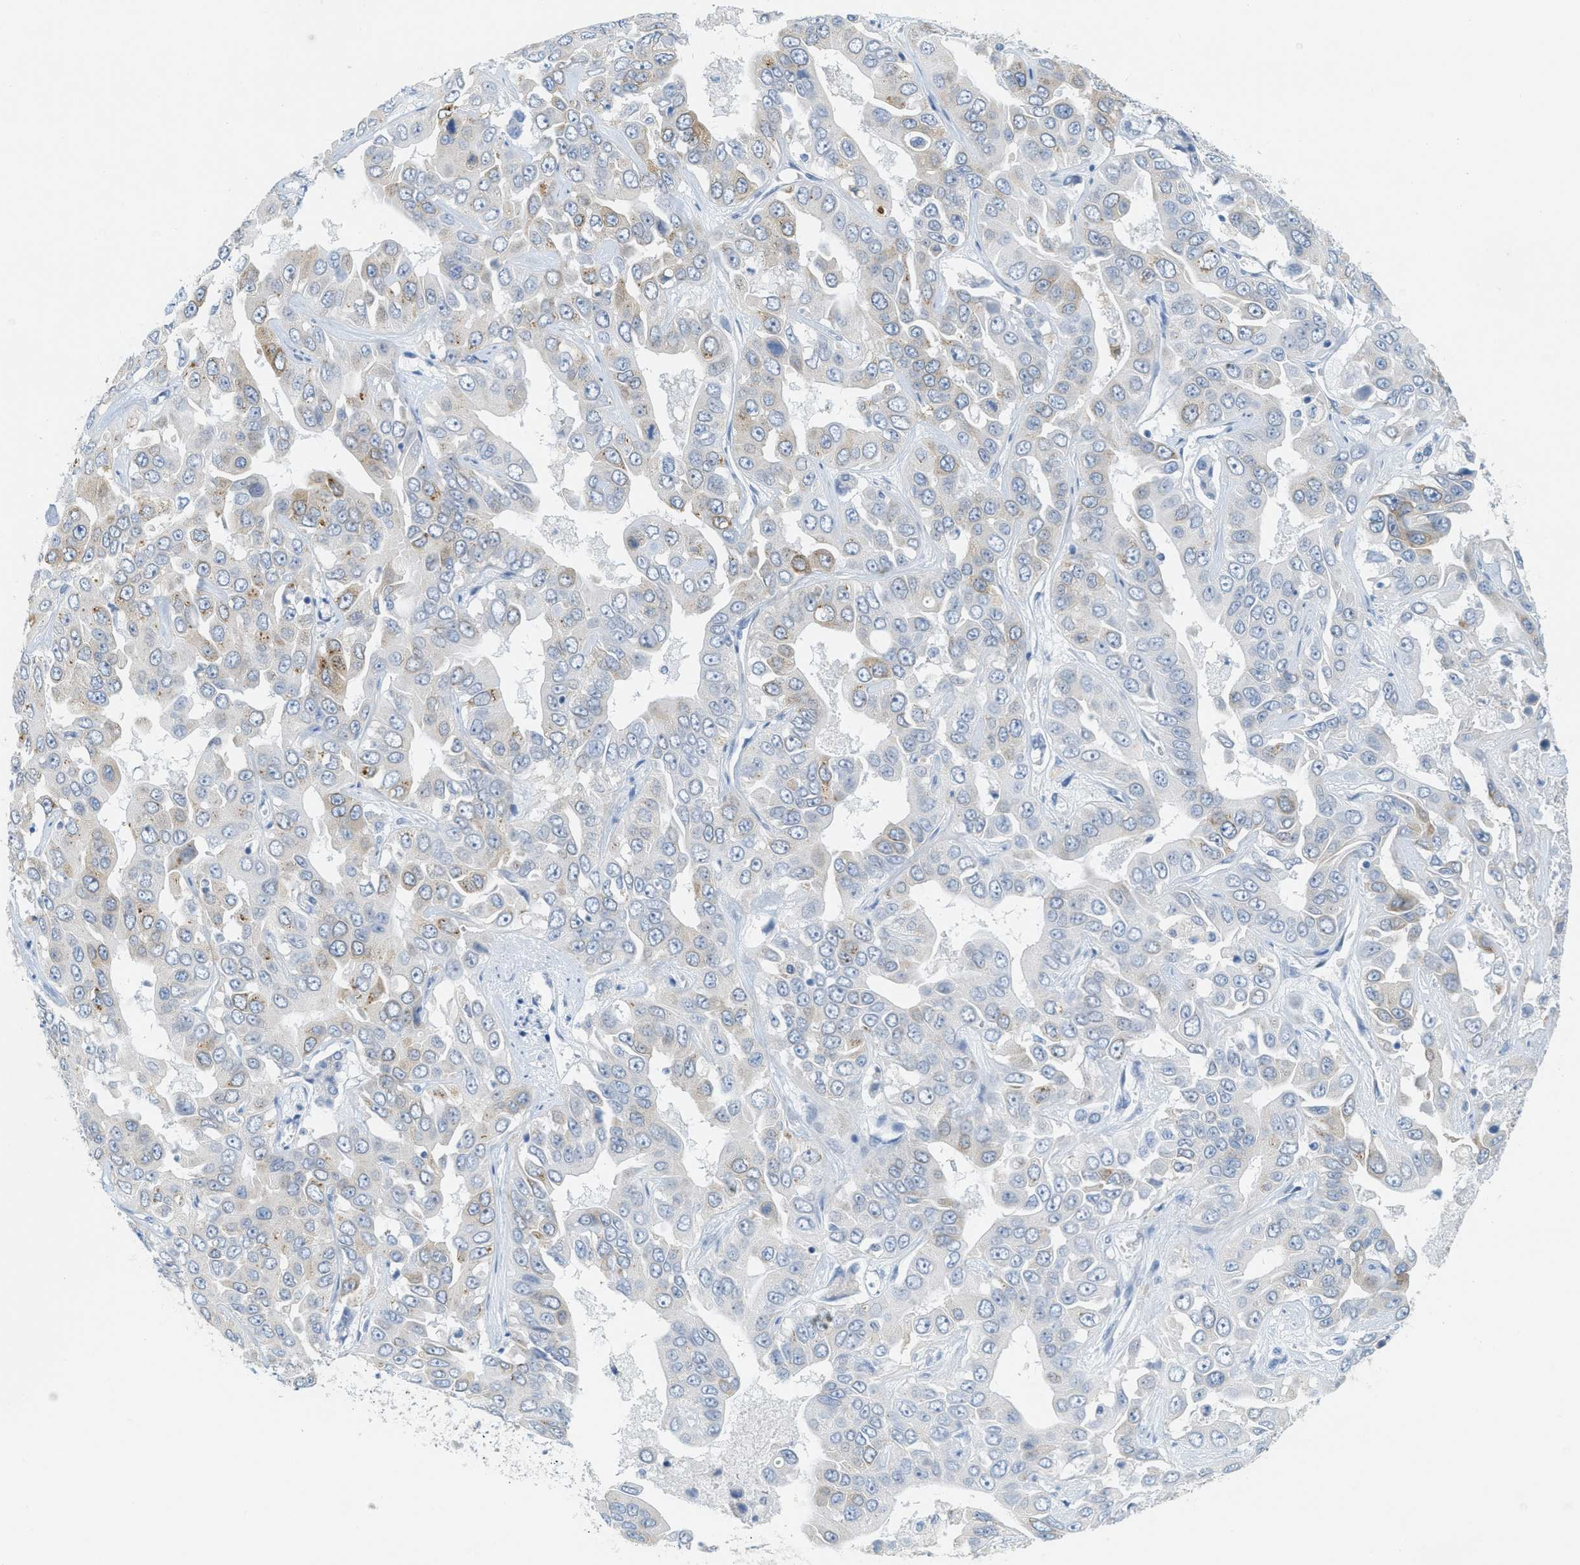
{"staining": {"intensity": "weak", "quantity": "25%-75%", "location": "cytoplasmic/membranous"}, "tissue": "liver cancer", "cell_type": "Tumor cells", "image_type": "cancer", "snomed": [{"axis": "morphology", "description": "Cholangiocarcinoma"}, {"axis": "topography", "description": "Liver"}], "caption": "An image of human cholangiocarcinoma (liver) stained for a protein reveals weak cytoplasmic/membranous brown staining in tumor cells.", "gene": "TEX264", "patient": {"sex": "female", "age": 52}}